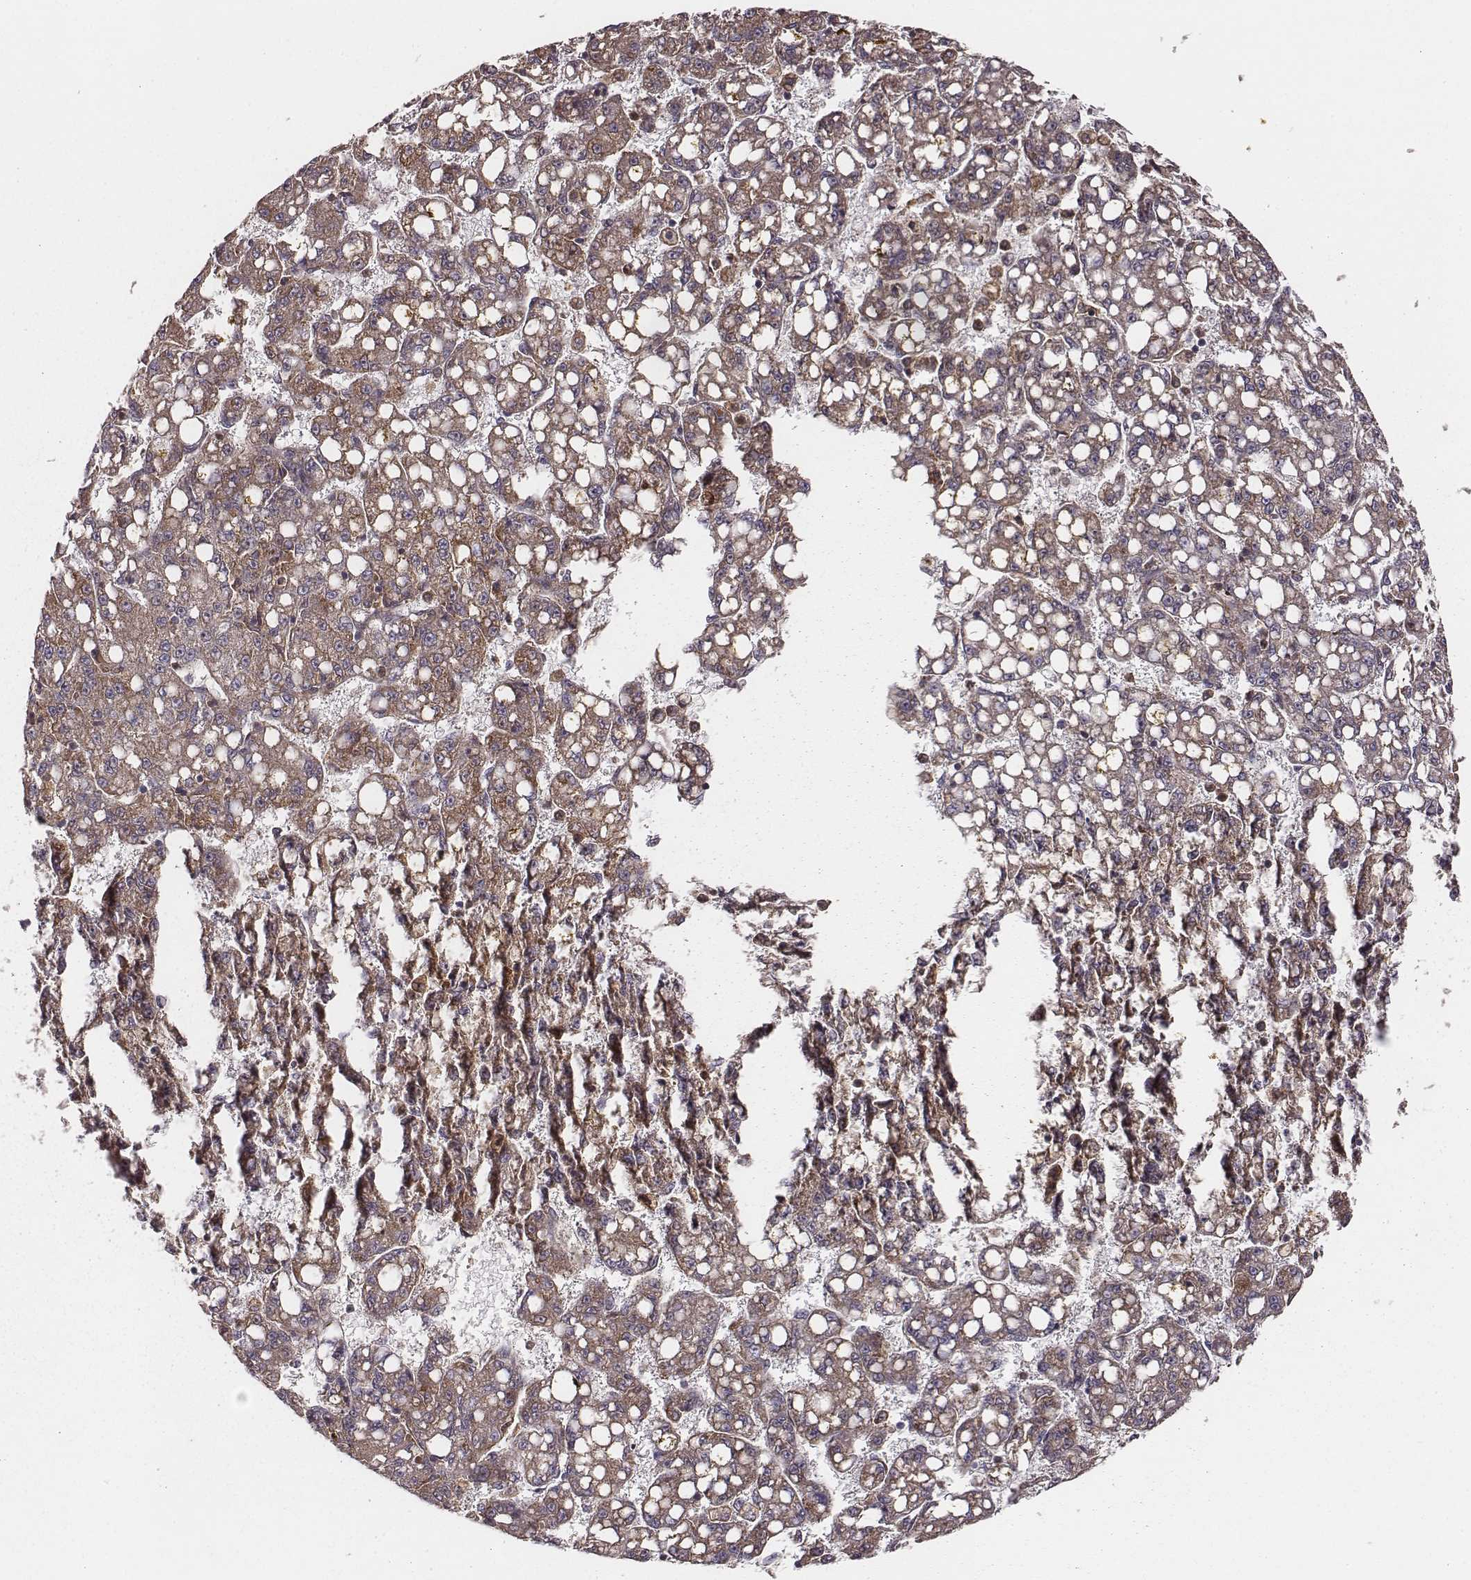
{"staining": {"intensity": "moderate", "quantity": ">75%", "location": "cytoplasmic/membranous"}, "tissue": "liver cancer", "cell_type": "Tumor cells", "image_type": "cancer", "snomed": [{"axis": "morphology", "description": "Carcinoma, Hepatocellular, NOS"}, {"axis": "topography", "description": "Liver"}], "caption": "The immunohistochemical stain labels moderate cytoplasmic/membranous expression in tumor cells of liver hepatocellular carcinoma tissue. The staining was performed using DAB (3,3'-diaminobenzidine), with brown indicating positive protein expression. Nuclei are stained blue with hematoxylin.", "gene": "VPS26A", "patient": {"sex": "female", "age": 65}}